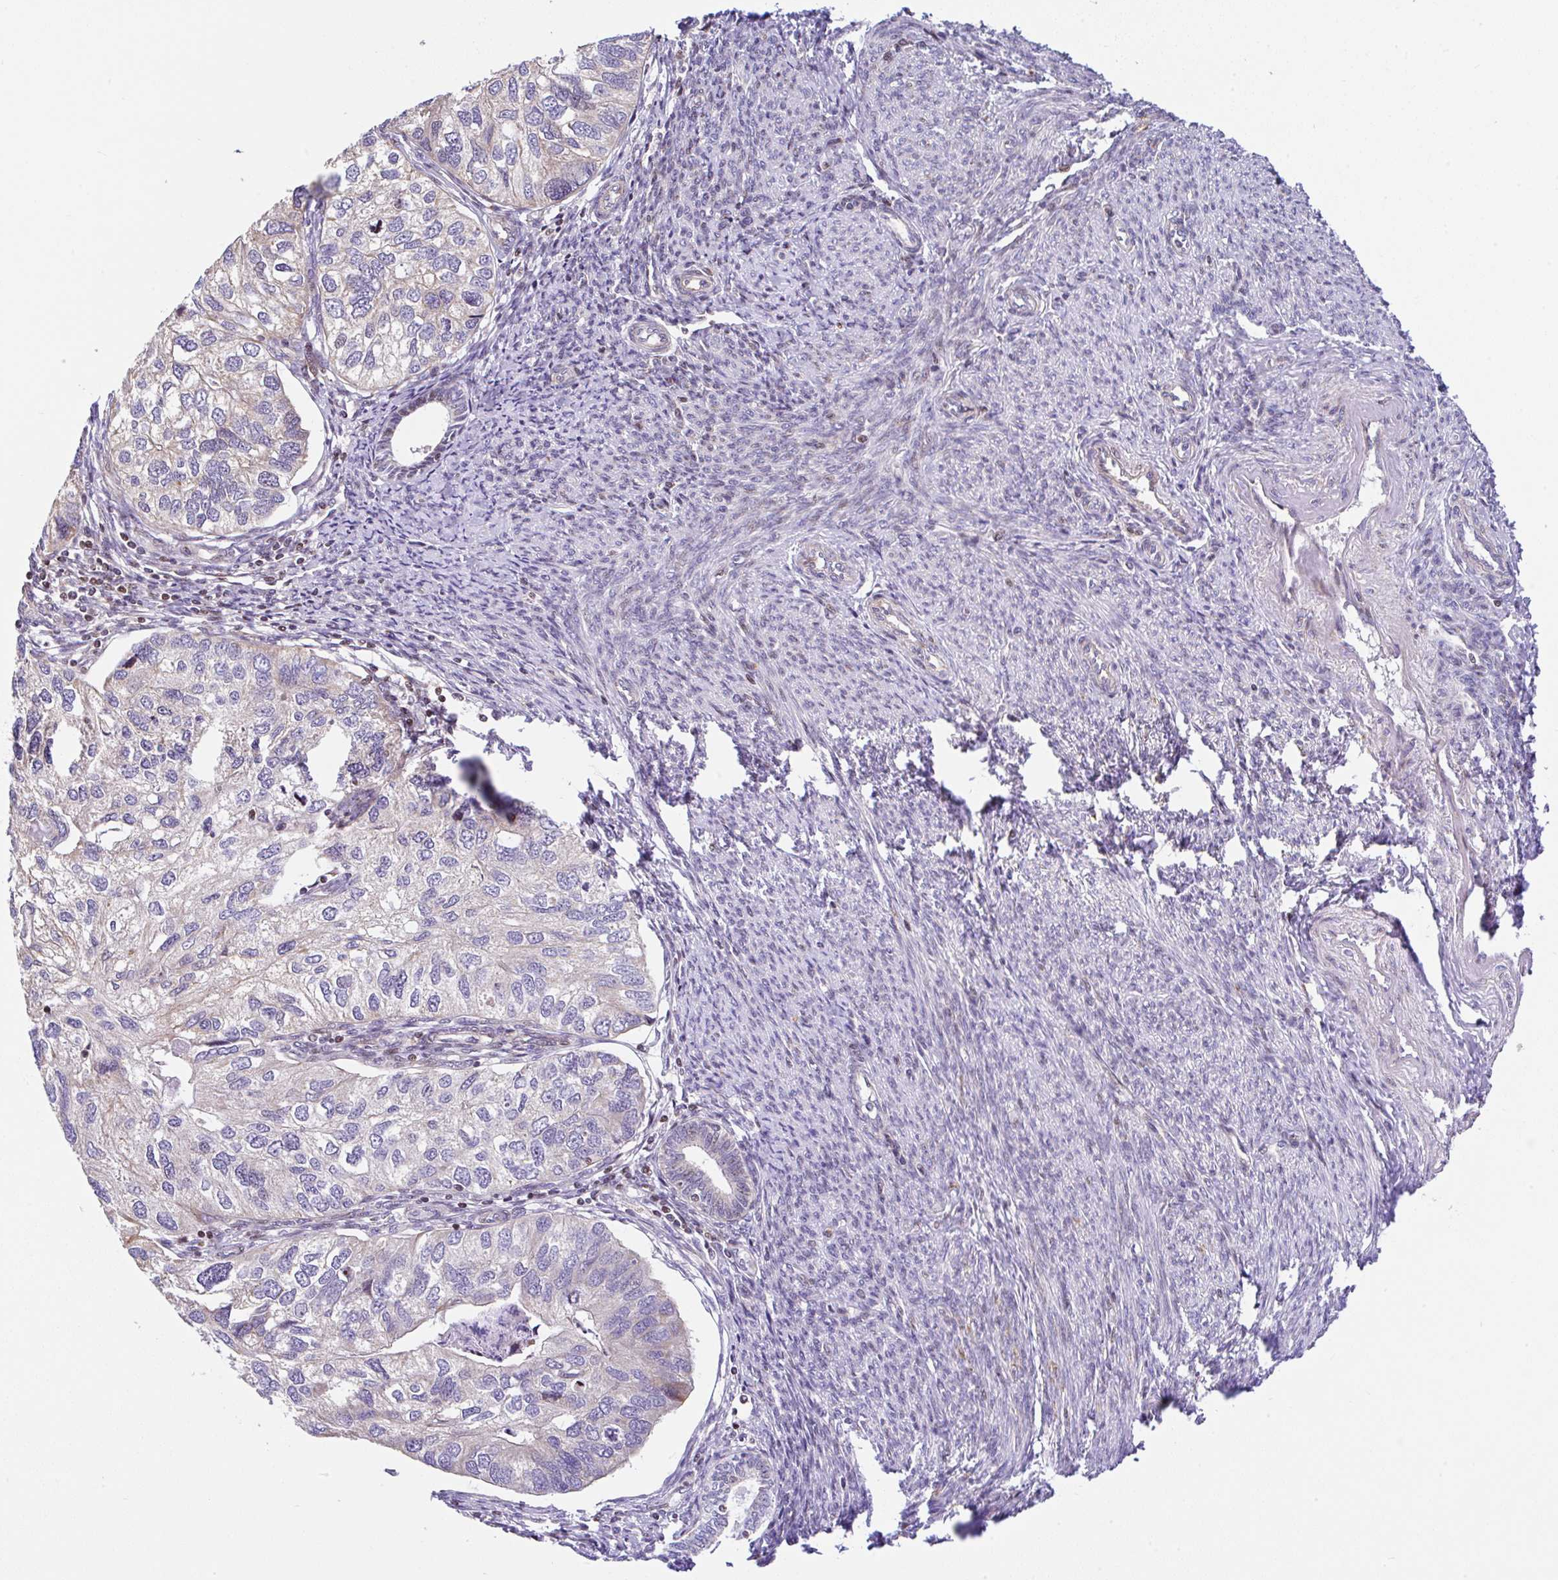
{"staining": {"intensity": "negative", "quantity": "none", "location": "none"}, "tissue": "endometrial cancer", "cell_type": "Tumor cells", "image_type": "cancer", "snomed": [{"axis": "morphology", "description": "Carcinoma, NOS"}, {"axis": "topography", "description": "Uterus"}], "caption": "Human endometrial carcinoma stained for a protein using immunohistochemistry (IHC) exhibits no staining in tumor cells.", "gene": "FIGNL1", "patient": {"sex": "female", "age": 76}}